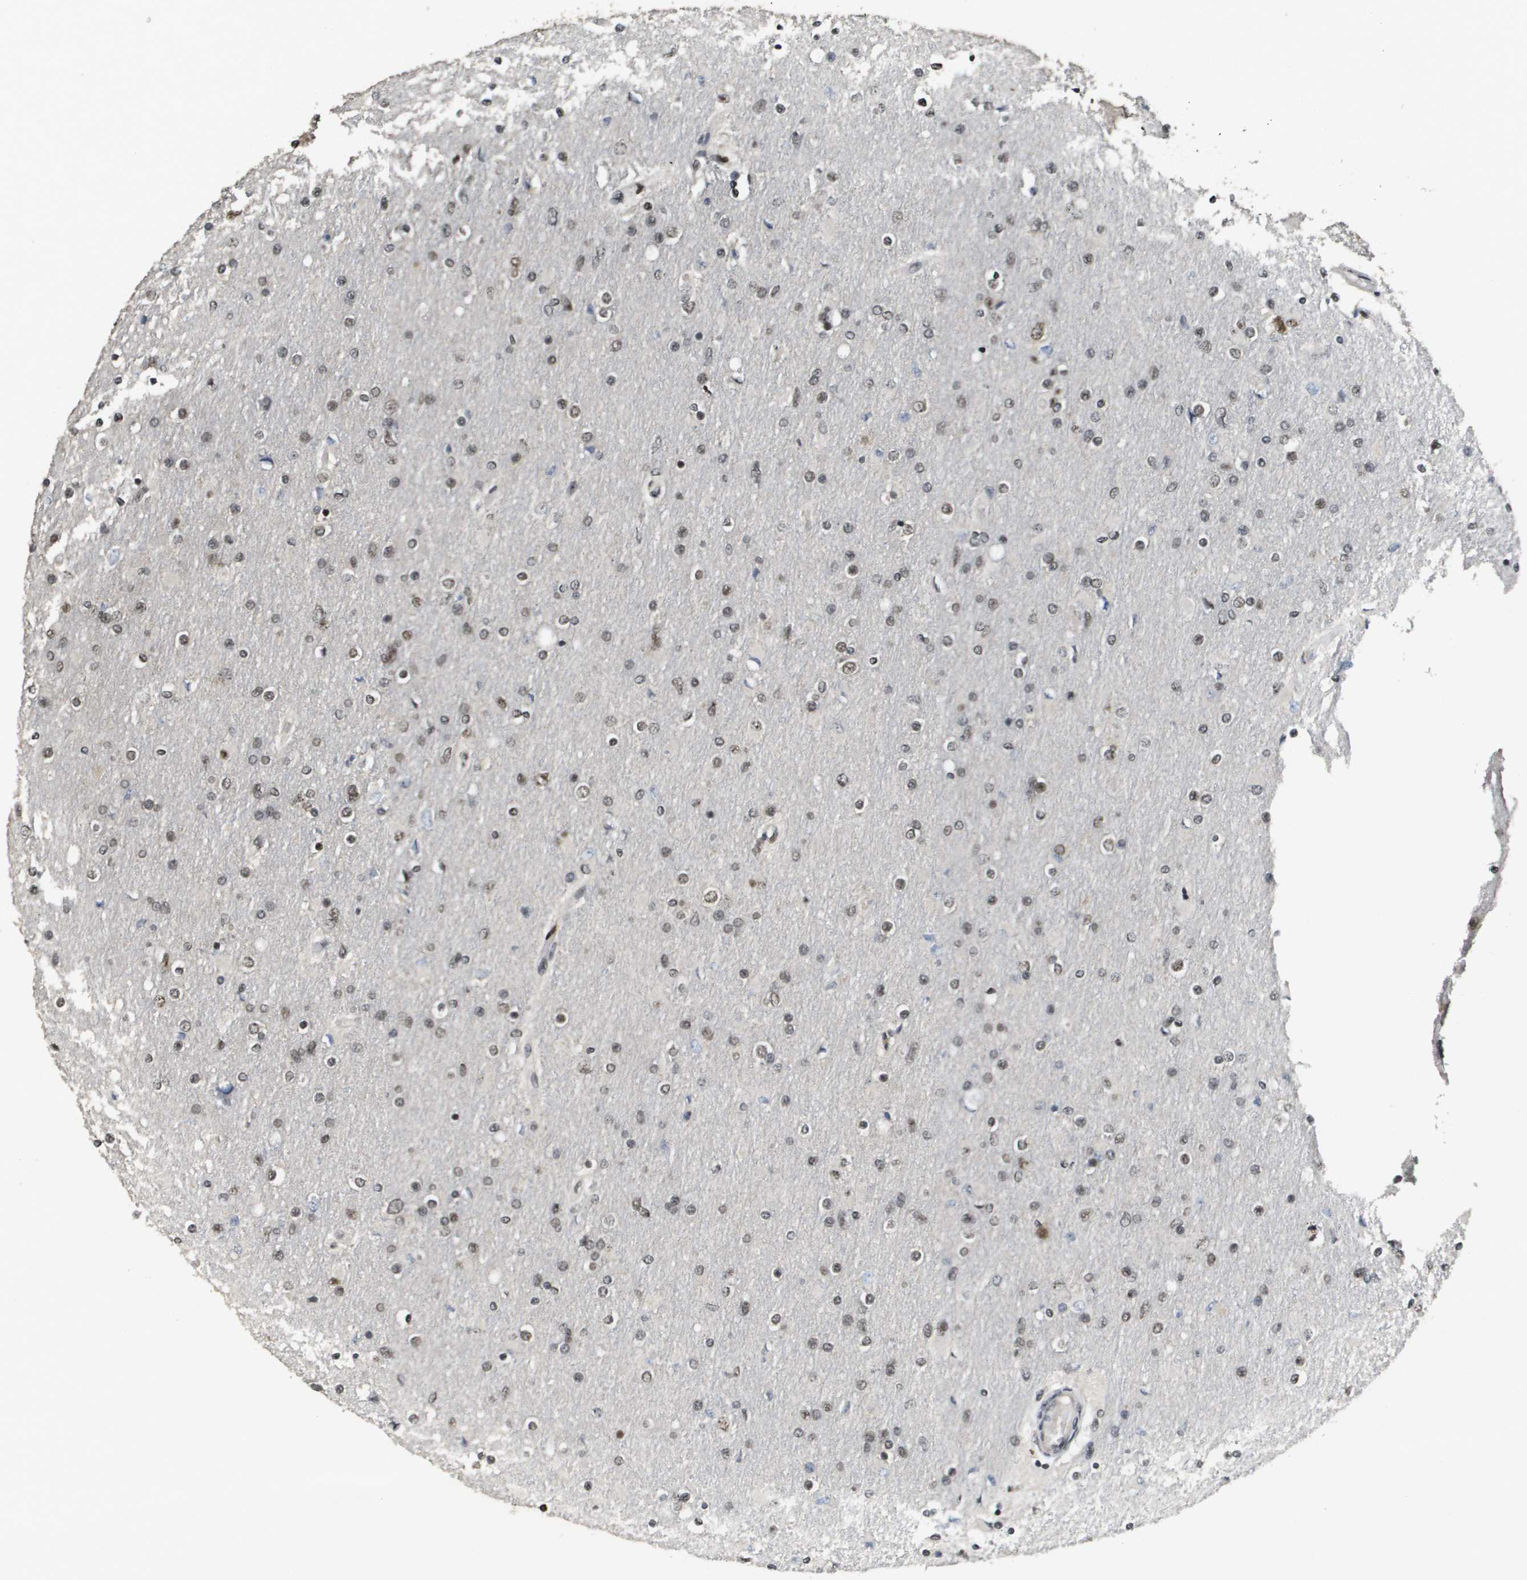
{"staining": {"intensity": "weak", "quantity": ">75%", "location": "nuclear"}, "tissue": "glioma", "cell_type": "Tumor cells", "image_type": "cancer", "snomed": [{"axis": "morphology", "description": "Glioma, malignant, High grade"}, {"axis": "topography", "description": "Cerebral cortex"}], "caption": "A micrograph of human malignant glioma (high-grade) stained for a protein exhibits weak nuclear brown staining in tumor cells.", "gene": "KAT5", "patient": {"sex": "female", "age": 36}}